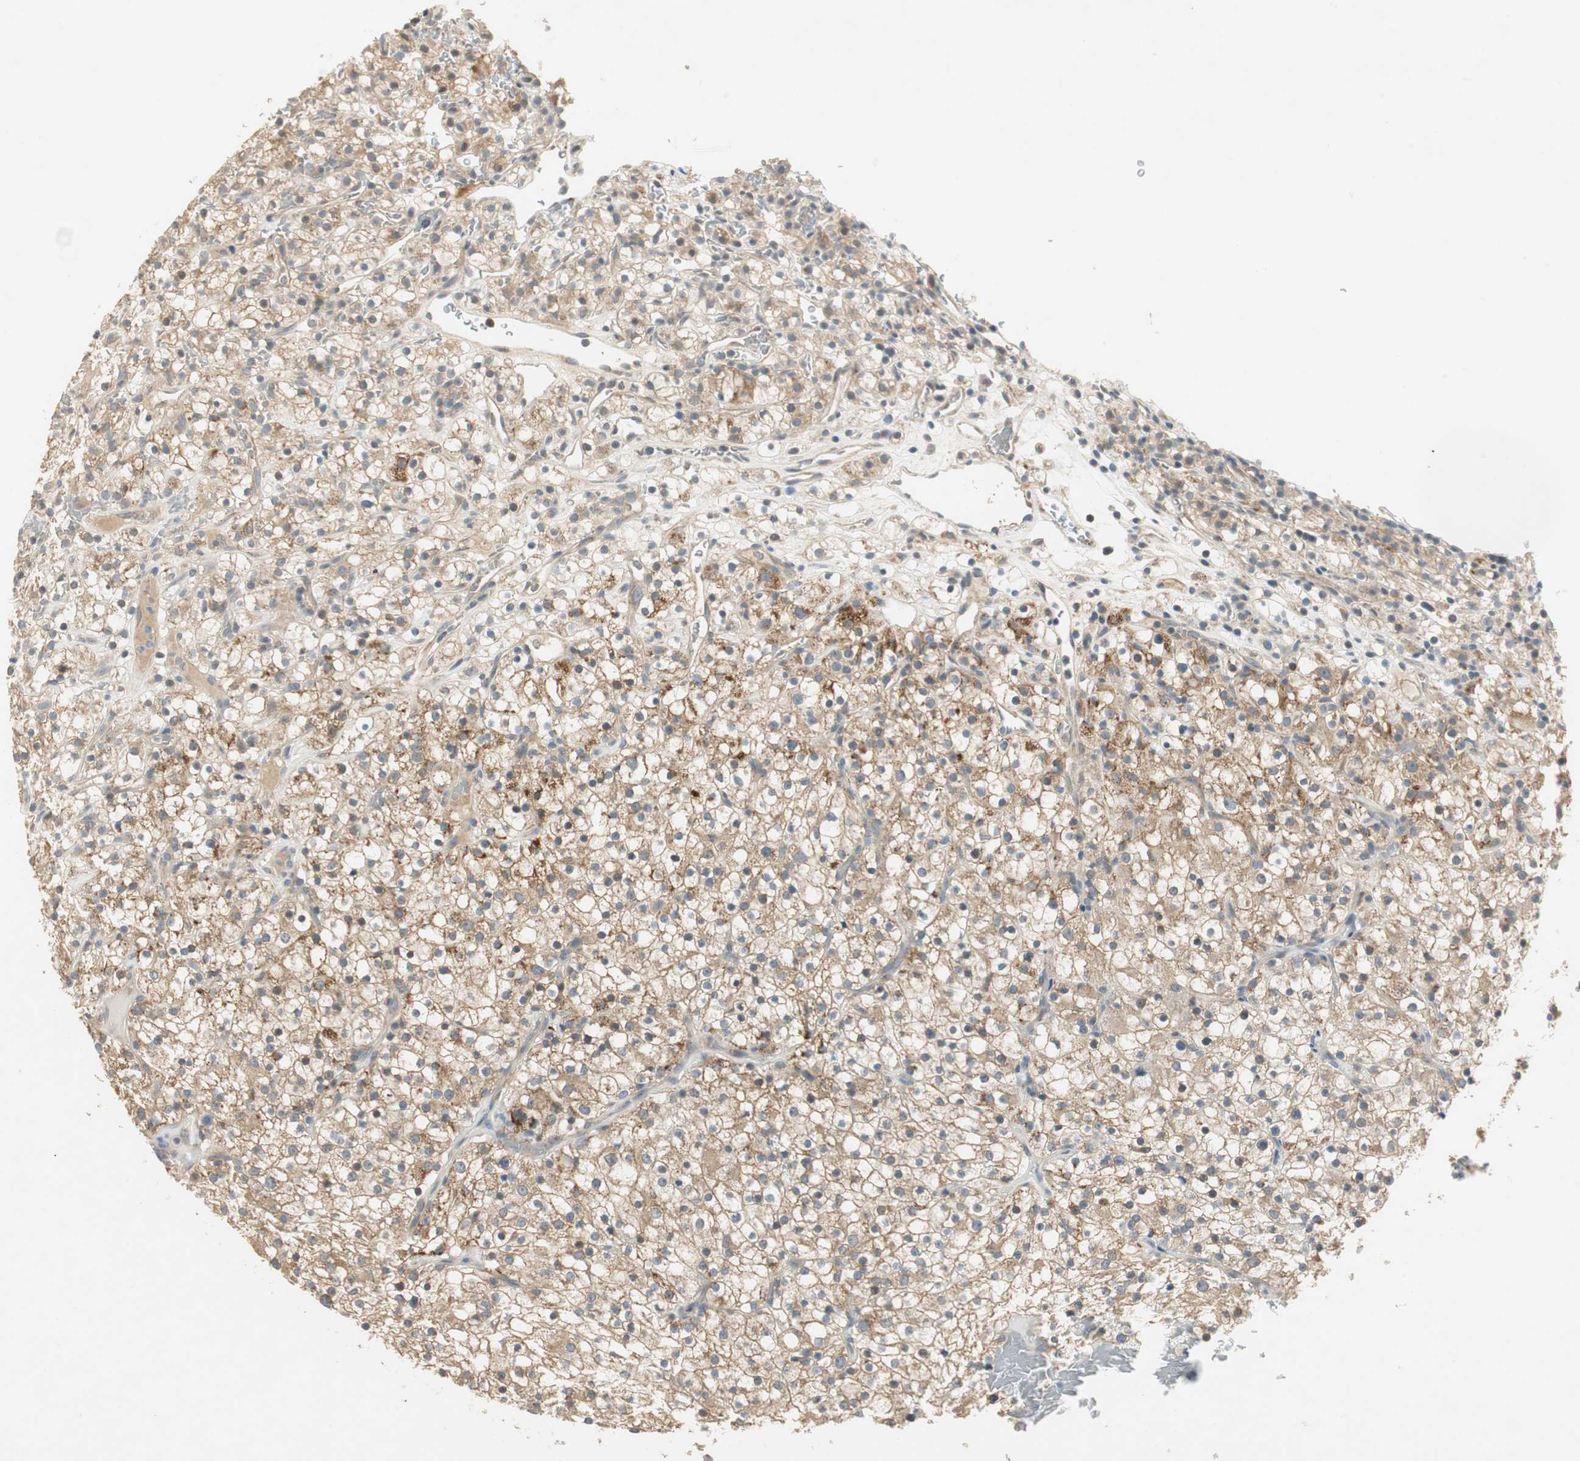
{"staining": {"intensity": "moderate", "quantity": ">75%", "location": "cytoplasmic/membranous"}, "tissue": "renal cancer", "cell_type": "Tumor cells", "image_type": "cancer", "snomed": [{"axis": "morphology", "description": "Normal tissue, NOS"}, {"axis": "morphology", "description": "Adenocarcinoma, NOS"}, {"axis": "topography", "description": "Kidney"}], "caption": "Protein staining demonstrates moderate cytoplasmic/membranous positivity in about >75% of tumor cells in renal adenocarcinoma.", "gene": "USP2", "patient": {"sex": "female", "age": 72}}